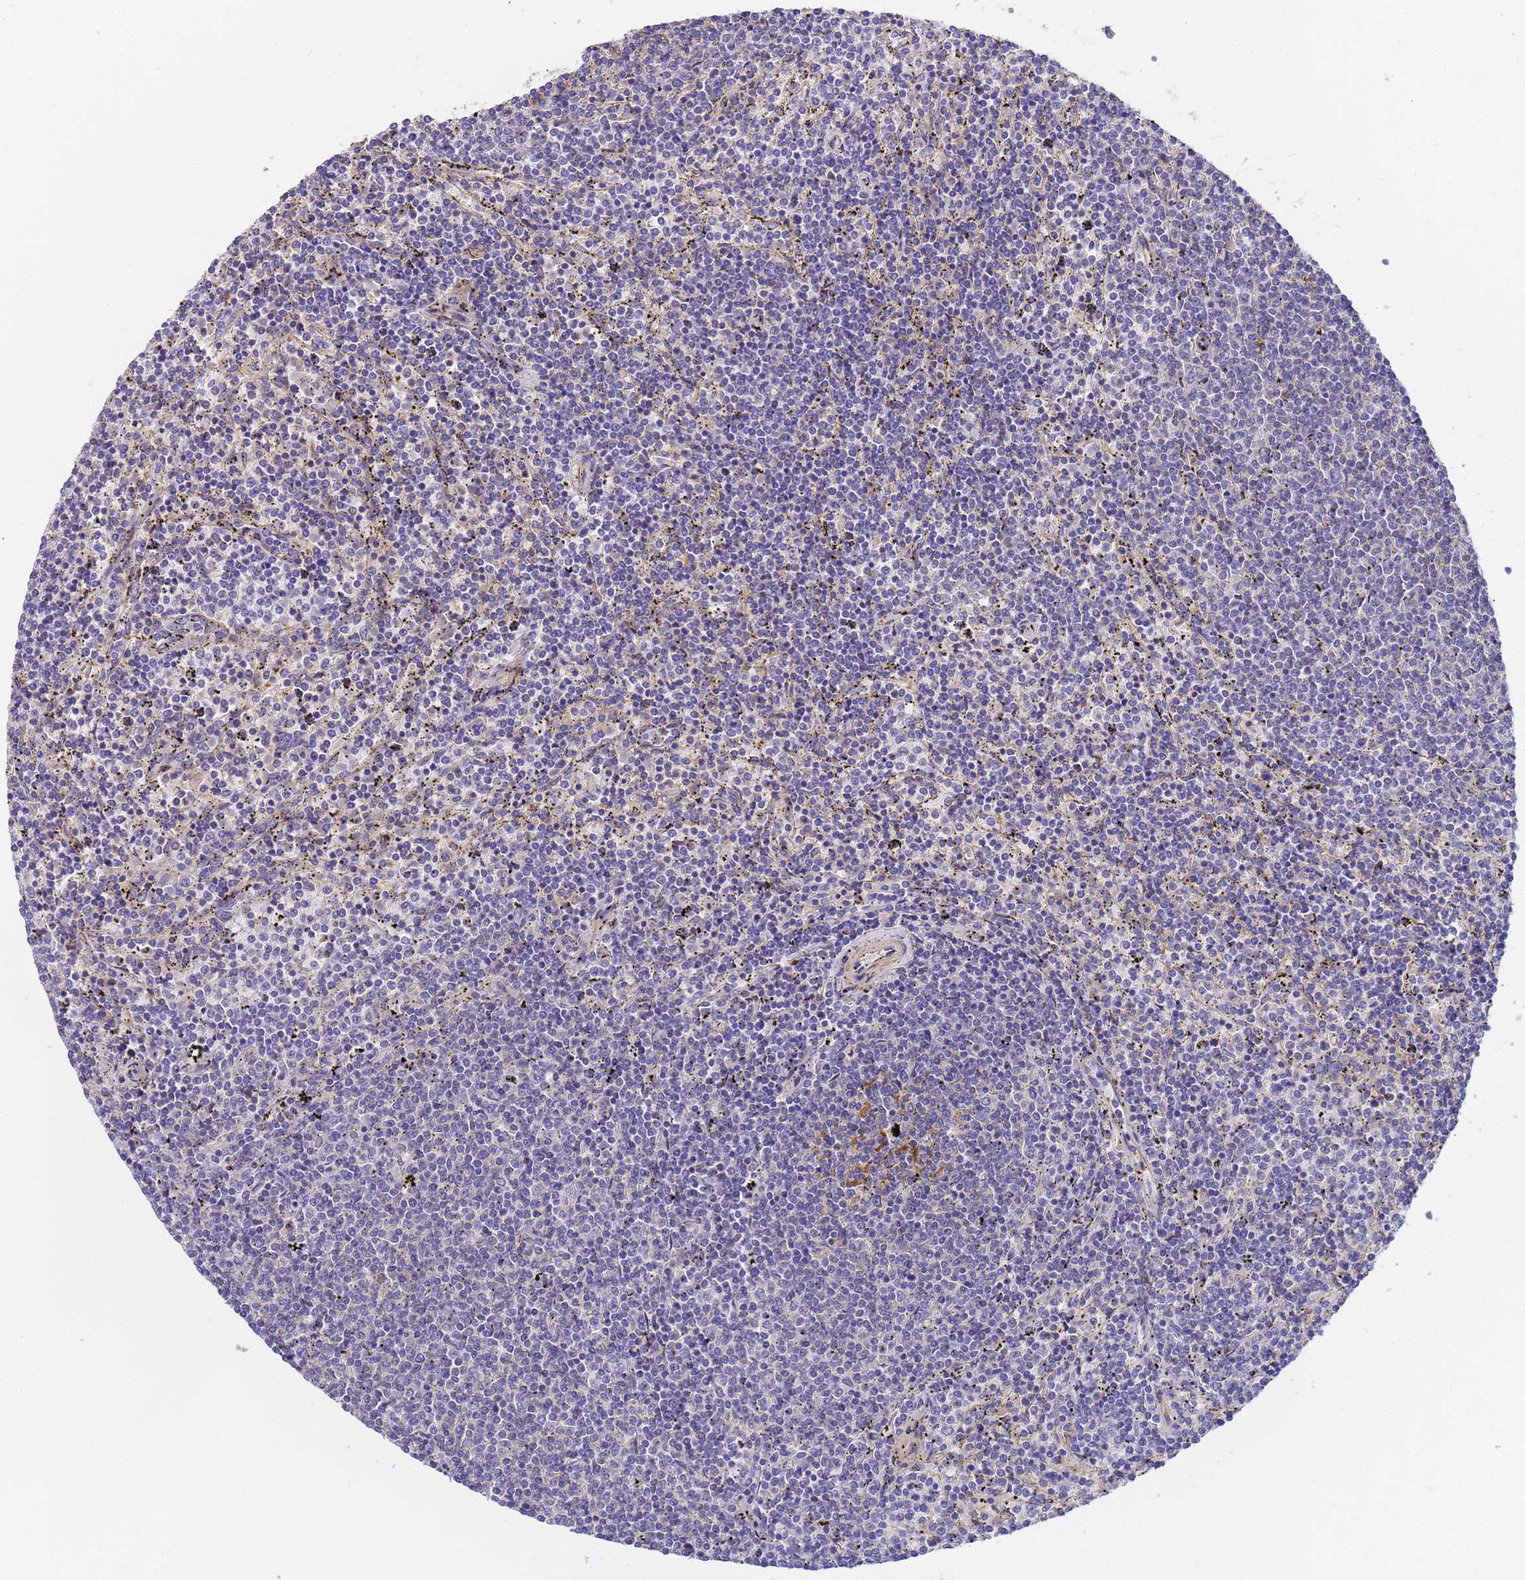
{"staining": {"intensity": "negative", "quantity": "none", "location": "none"}, "tissue": "lymphoma", "cell_type": "Tumor cells", "image_type": "cancer", "snomed": [{"axis": "morphology", "description": "Malignant lymphoma, non-Hodgkin's type, Low grade"}, {"axis": "topography", "description": "Spleen"}], "caption": "Immunohistochemical staining of malignant lymphoma, non-Hodgkin's type (low-grade) reveals no significant staining in tumor cells.", "gene": "MYL12A", "patient": {"sex": "female", "age": 50}}